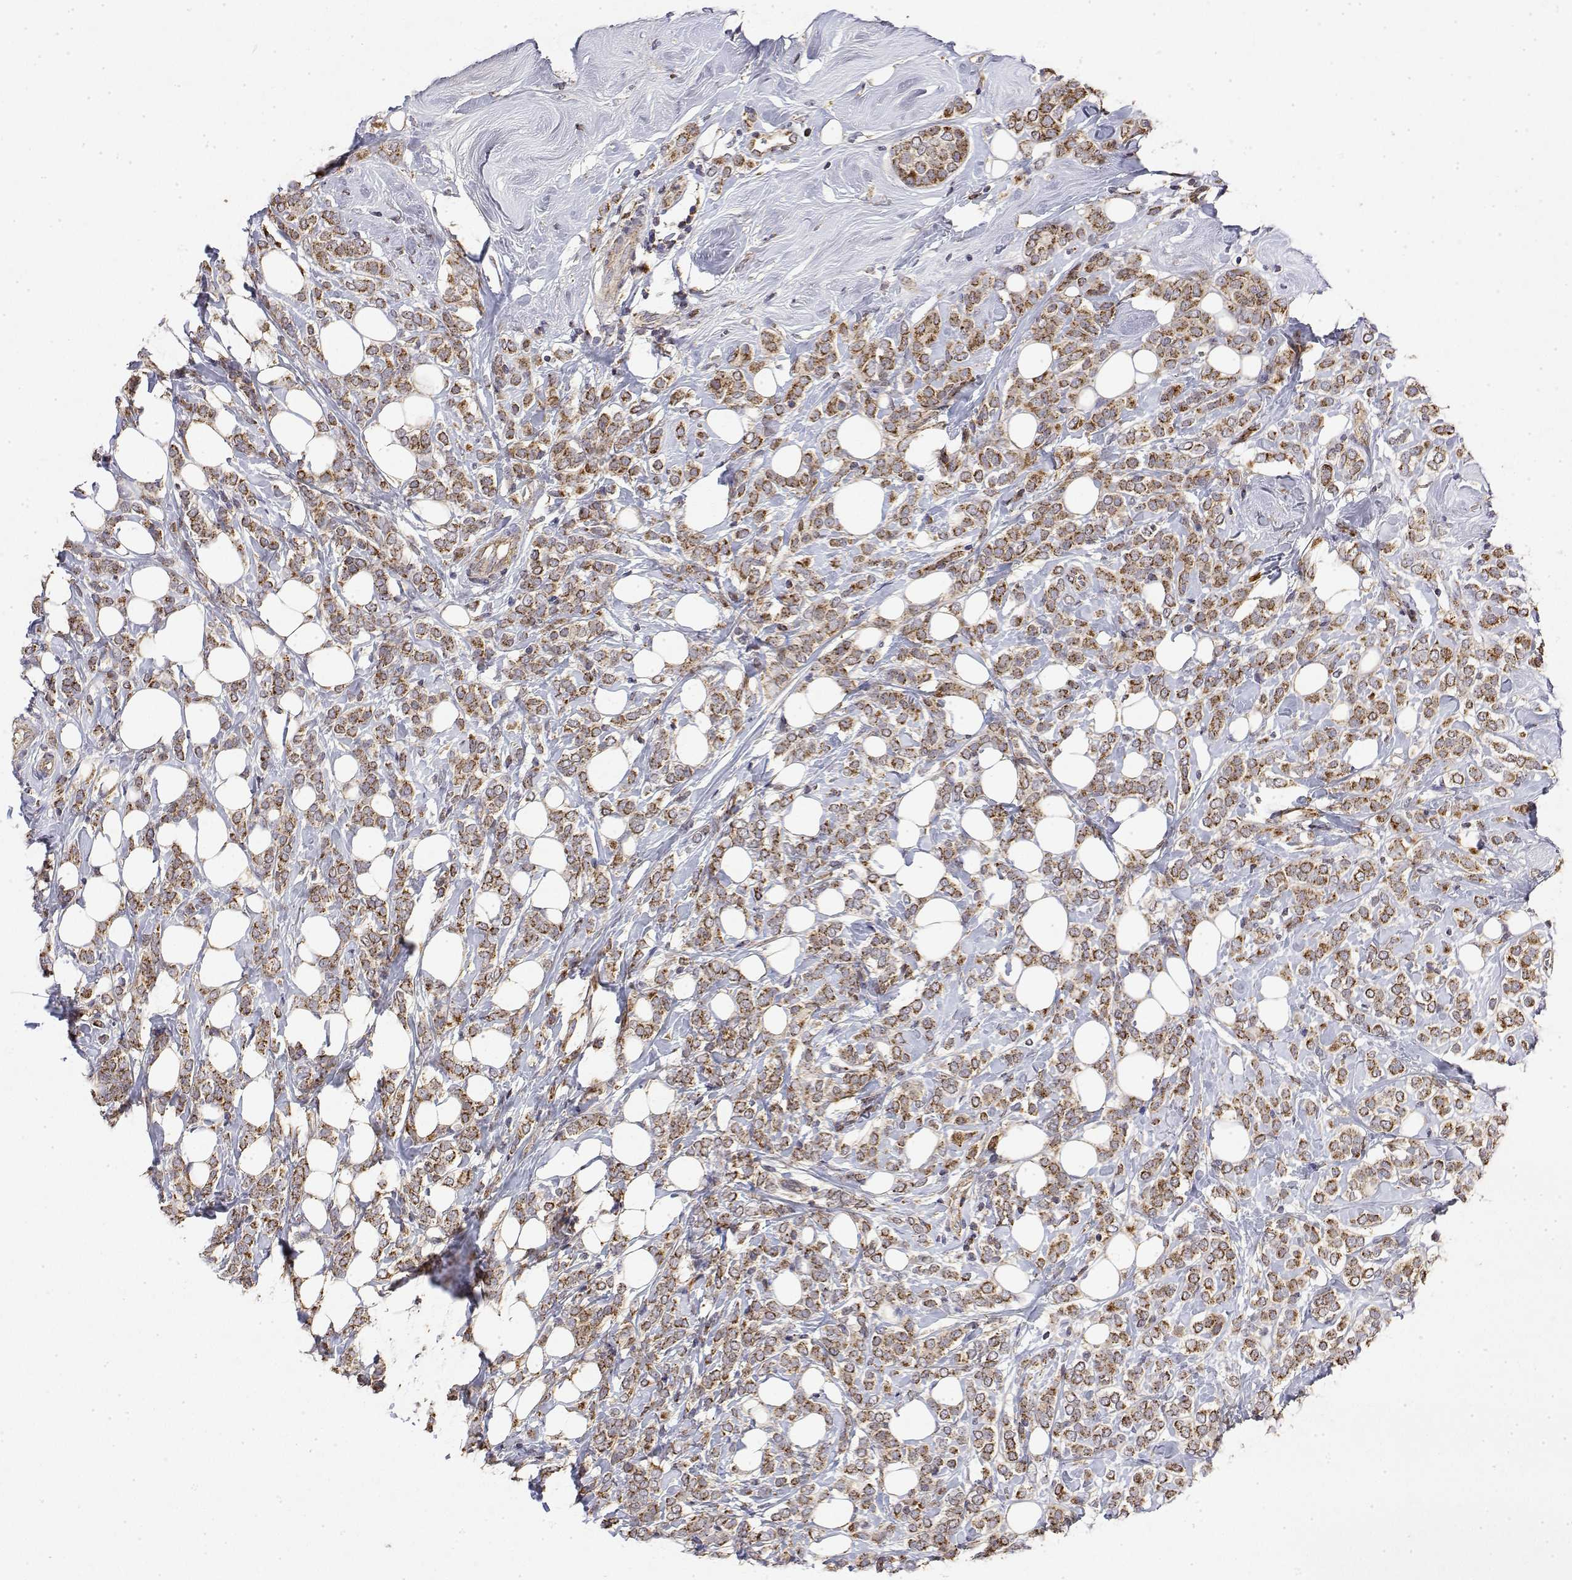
{"staining": {"intensity": "moderate", "quantity": ">75%", "location": "cytoplasmic/membranous"}, "tissue": "breast cancer", "cell_type": "Tumor cells", "image_type": "cancer", "snomed": [{"axis": "morphology", "description": "Lobular carcinoma"}, {"axis": "topography", "description": "Breast"}], "caption": "Breast cancer (lobular carcinoma) stained with a brown dye reveals moderate cytoplasmic/membranous positive expression in approximately >75% of tumor cells.", "gene": "GADD45GIP1", "patient": {"sex": "female", "age": 49}}